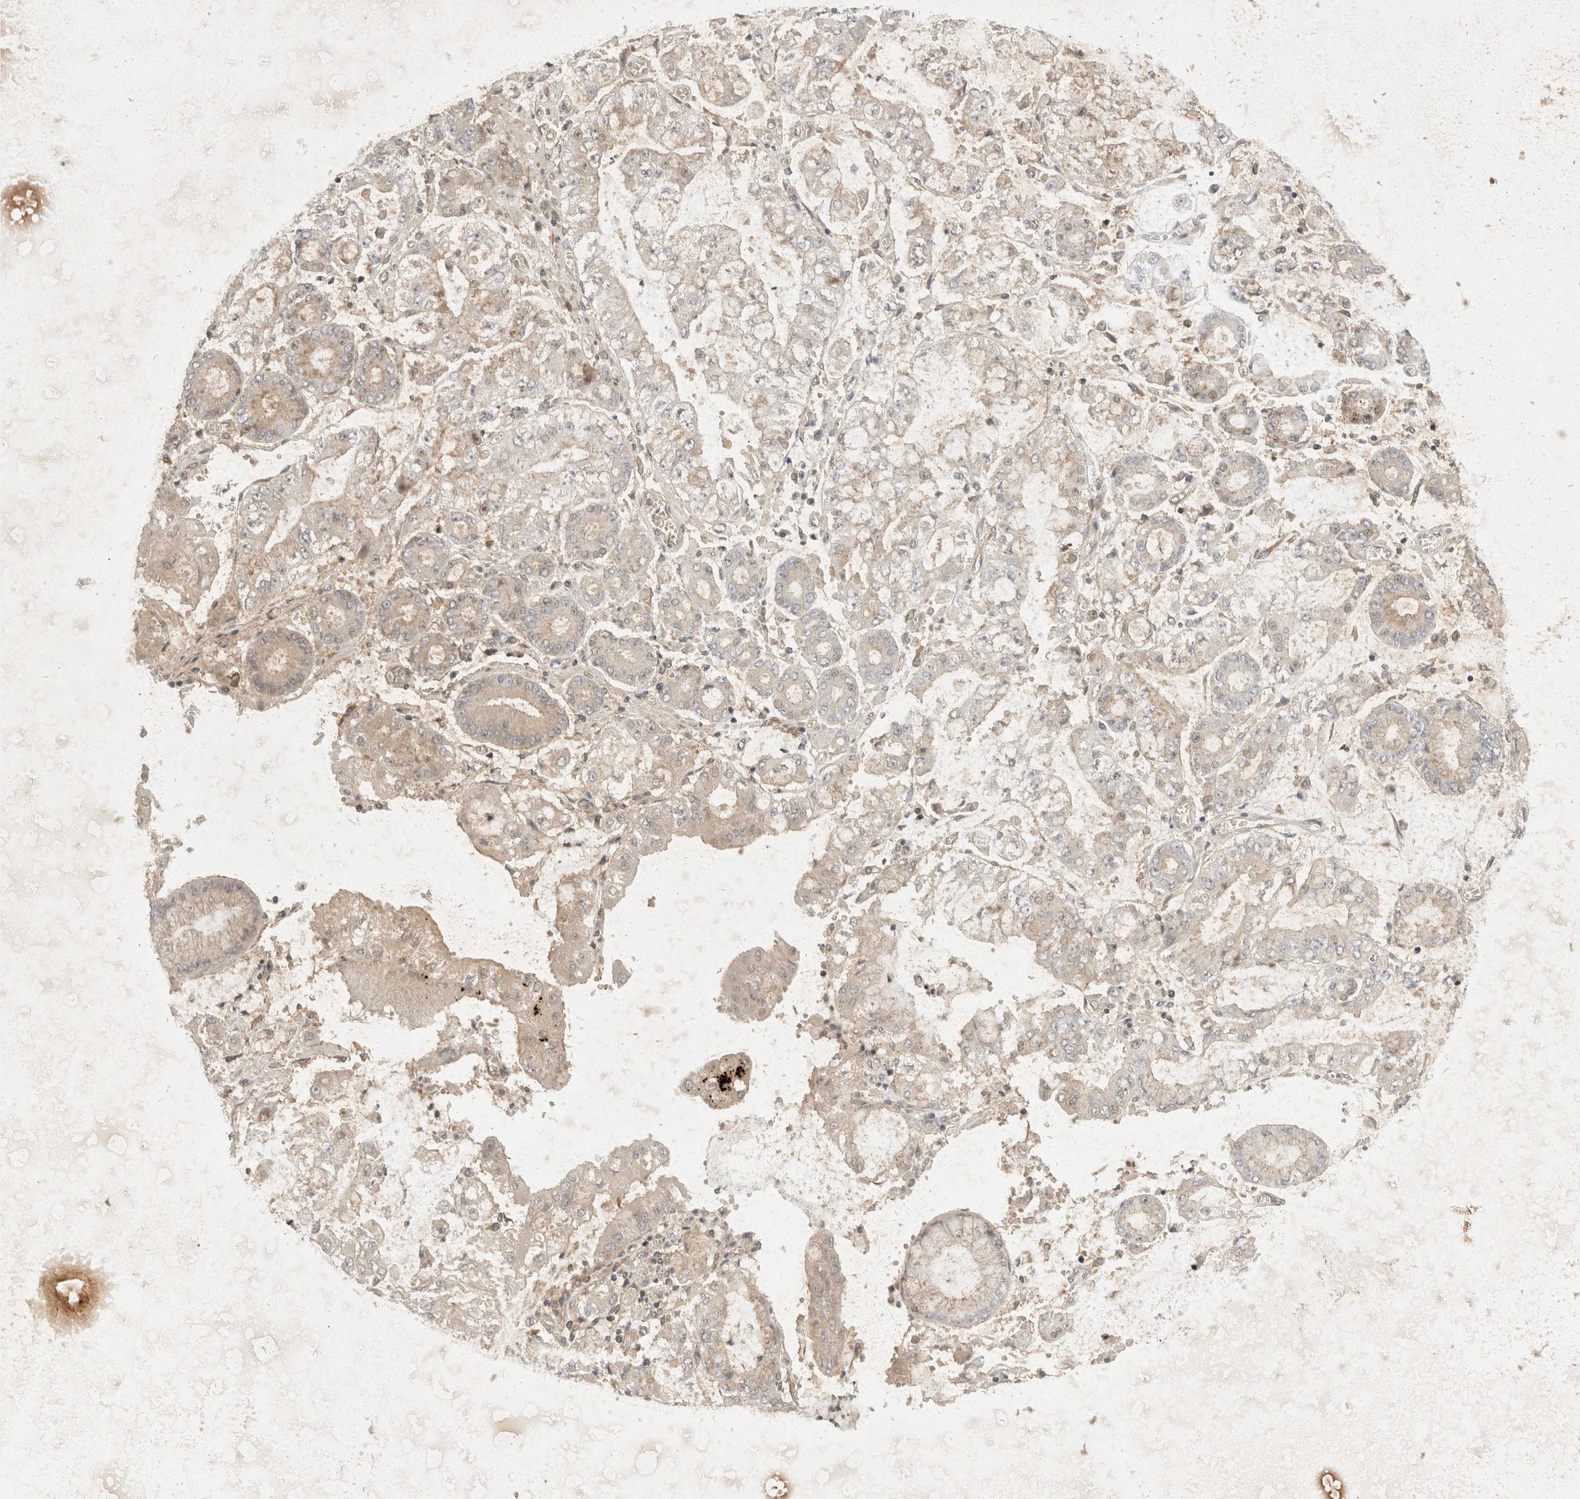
{"staining": {"intensity": "weak", "quantity": "<25%", "location": "cytoplasmic/membranous"}, "tissue": "stomach cancer", "cell_type": "Tumor cells", "image_type": "cancer", "snomed": [{"axis": "morphology", "description": "Adenocarcinoma, NOS"}, {"axis": "topography", "description": "Stomach"}], "caption": "Tumor cells are negative for brown protein staining in stomach cancer.", "gene": "EIF4G3", "patient": {"sex": "male", "age": 76}}